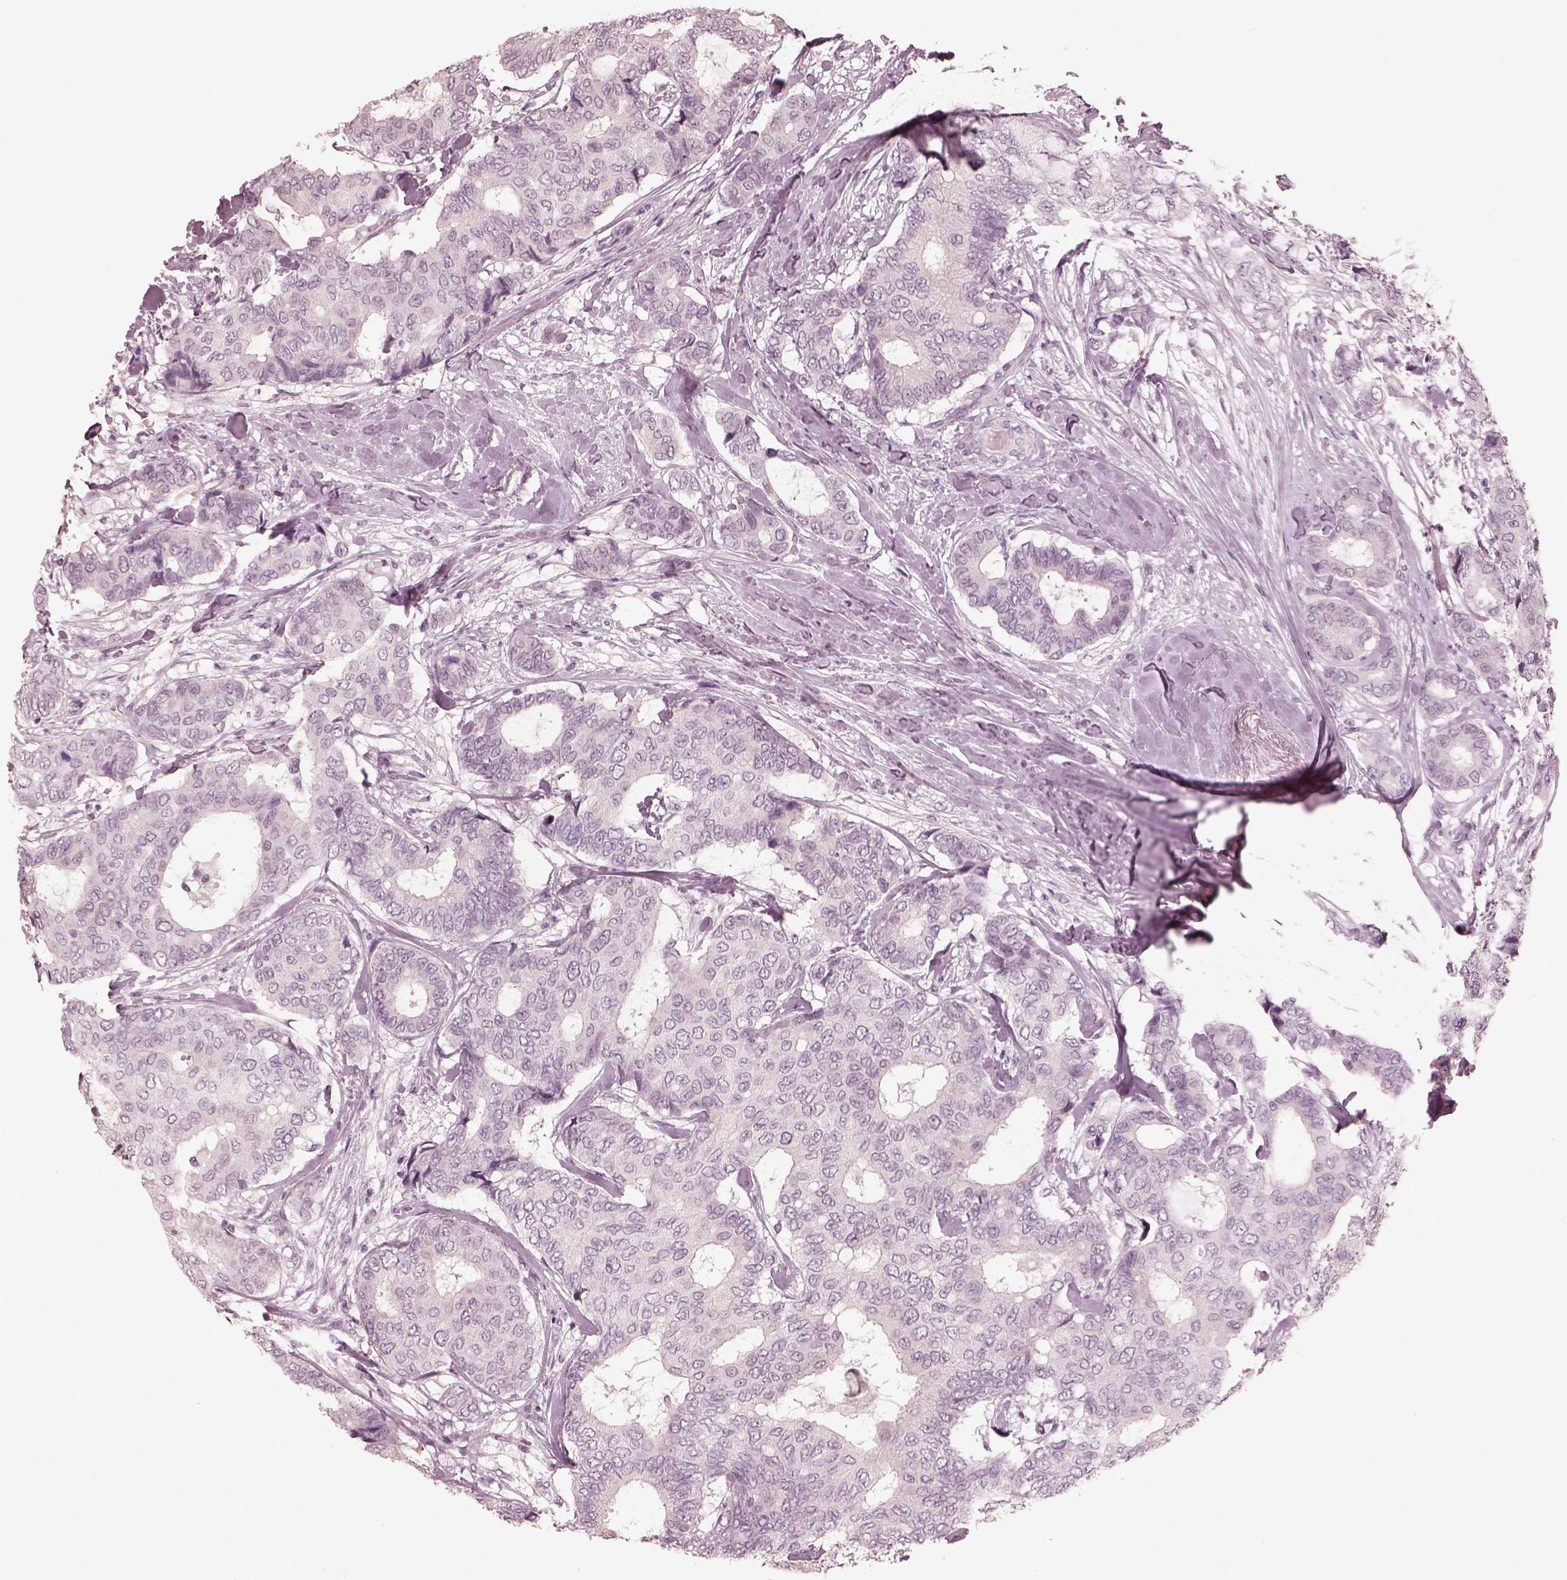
{"staining": {"intensity": "negative", "quantity": "none", "location": "none"}, "tissue": "breast cancer", "cell_type": "Tumor cells", "image_type": "cancer", "snomed": [{"axis": "morphology", "description": "Duct carcinoma"}, {"axis": "topography", "description": "Breast"}], "caption": "Protein analysis of breast infiltrating ductal carcinoma displays no significant staining in tumor cells.", "gene": "OPTC", "patient": {"sex": "female", "age": 75}}